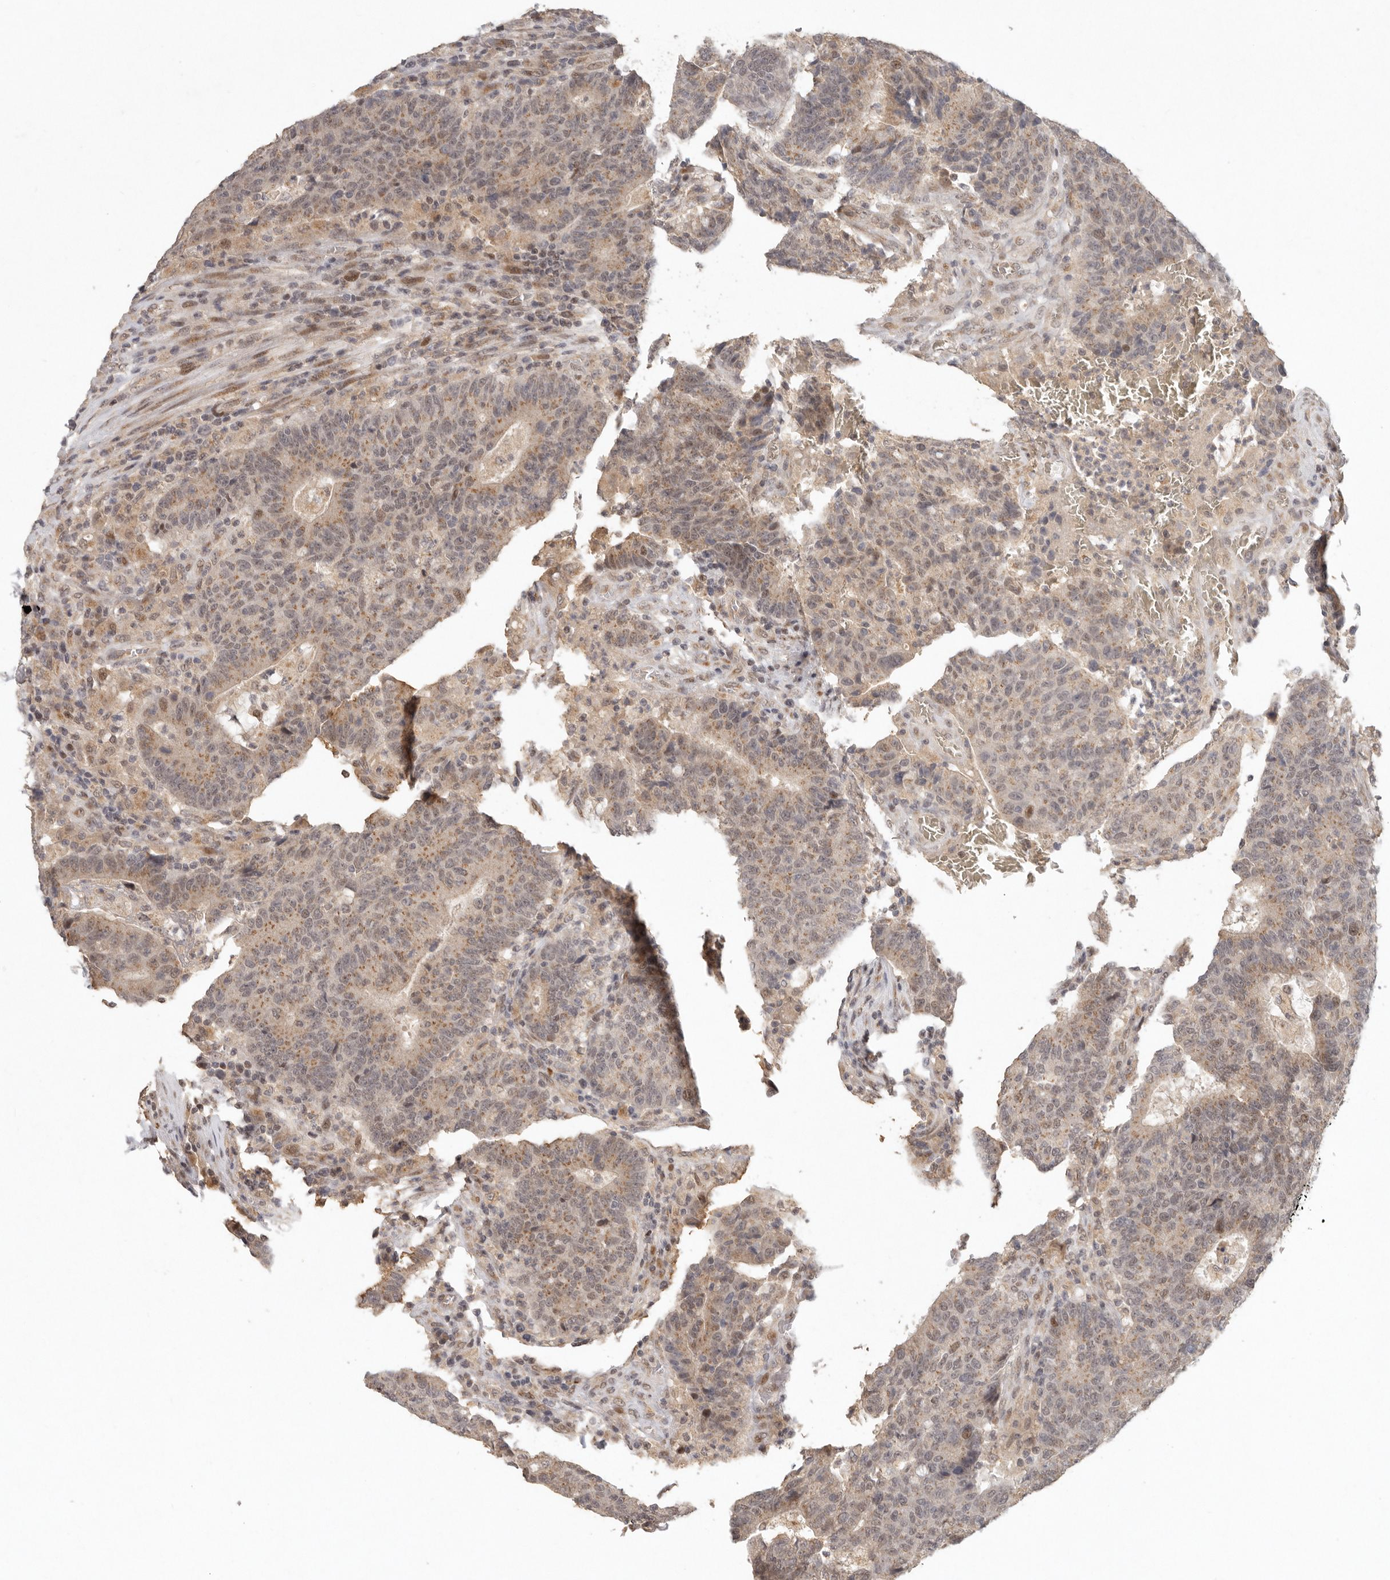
{"staining": {"intensity": "weak", "quantity": ">75%", "location": "cytoplasmic/membranous,nuclear"}, "tissue": "colorectal cancer", "cell_type": "Tumor cells", "image_type": "cancer", "snomed": [{"axis": "morphology", "description": "Adenocarcinoma, NOS"}, {"axis": "topography", "description": "Colon"}], "caption": "Brown immunohistochemical staining in human colorectal cancer exhibits weak cytoplasmic/membranous and nuclear staining in about >75% of tumor cells. (DAB = brown stain, brightfield microscopy at high magnification).", "gene": "LRRC75A", "patient": {"sex": "female", "age": 75}}